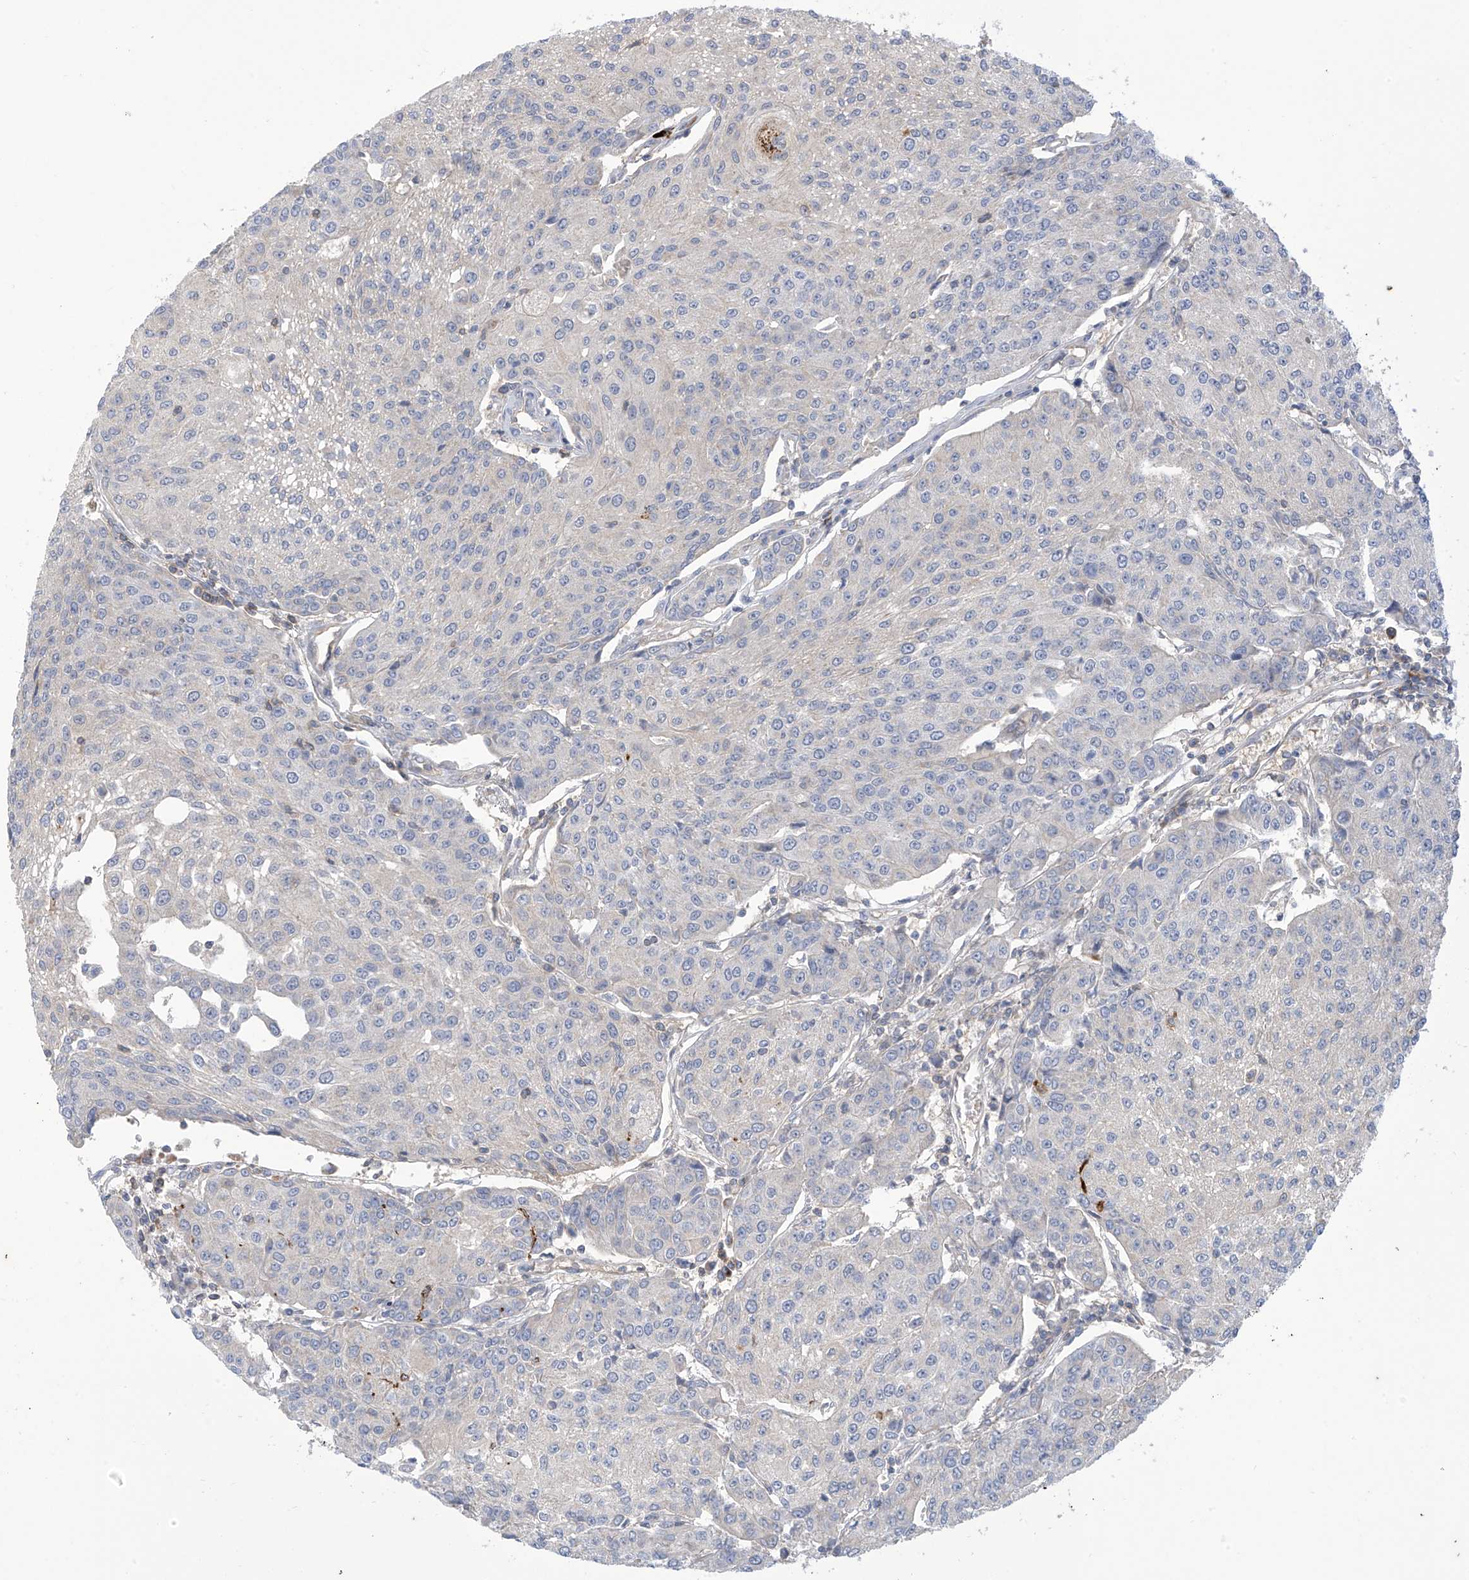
{"staining": {"intensity": "negative", "quantity": "none", "location": "none"}, "tissue": "urothelial cancer", "cell_type": "Tumor cells", "image_type": "cancer", "snomed": [{"axis": "morphology", "description": "Urothelial carcinoma, High grade"}, {"axis": "topography", "description": "Urinary bladder"}], "caption": "Tumor cells show no significant protein expression in urothelial cancer.", "gene": "IBA57", "patient": {"sex": "female", "age": 85}}